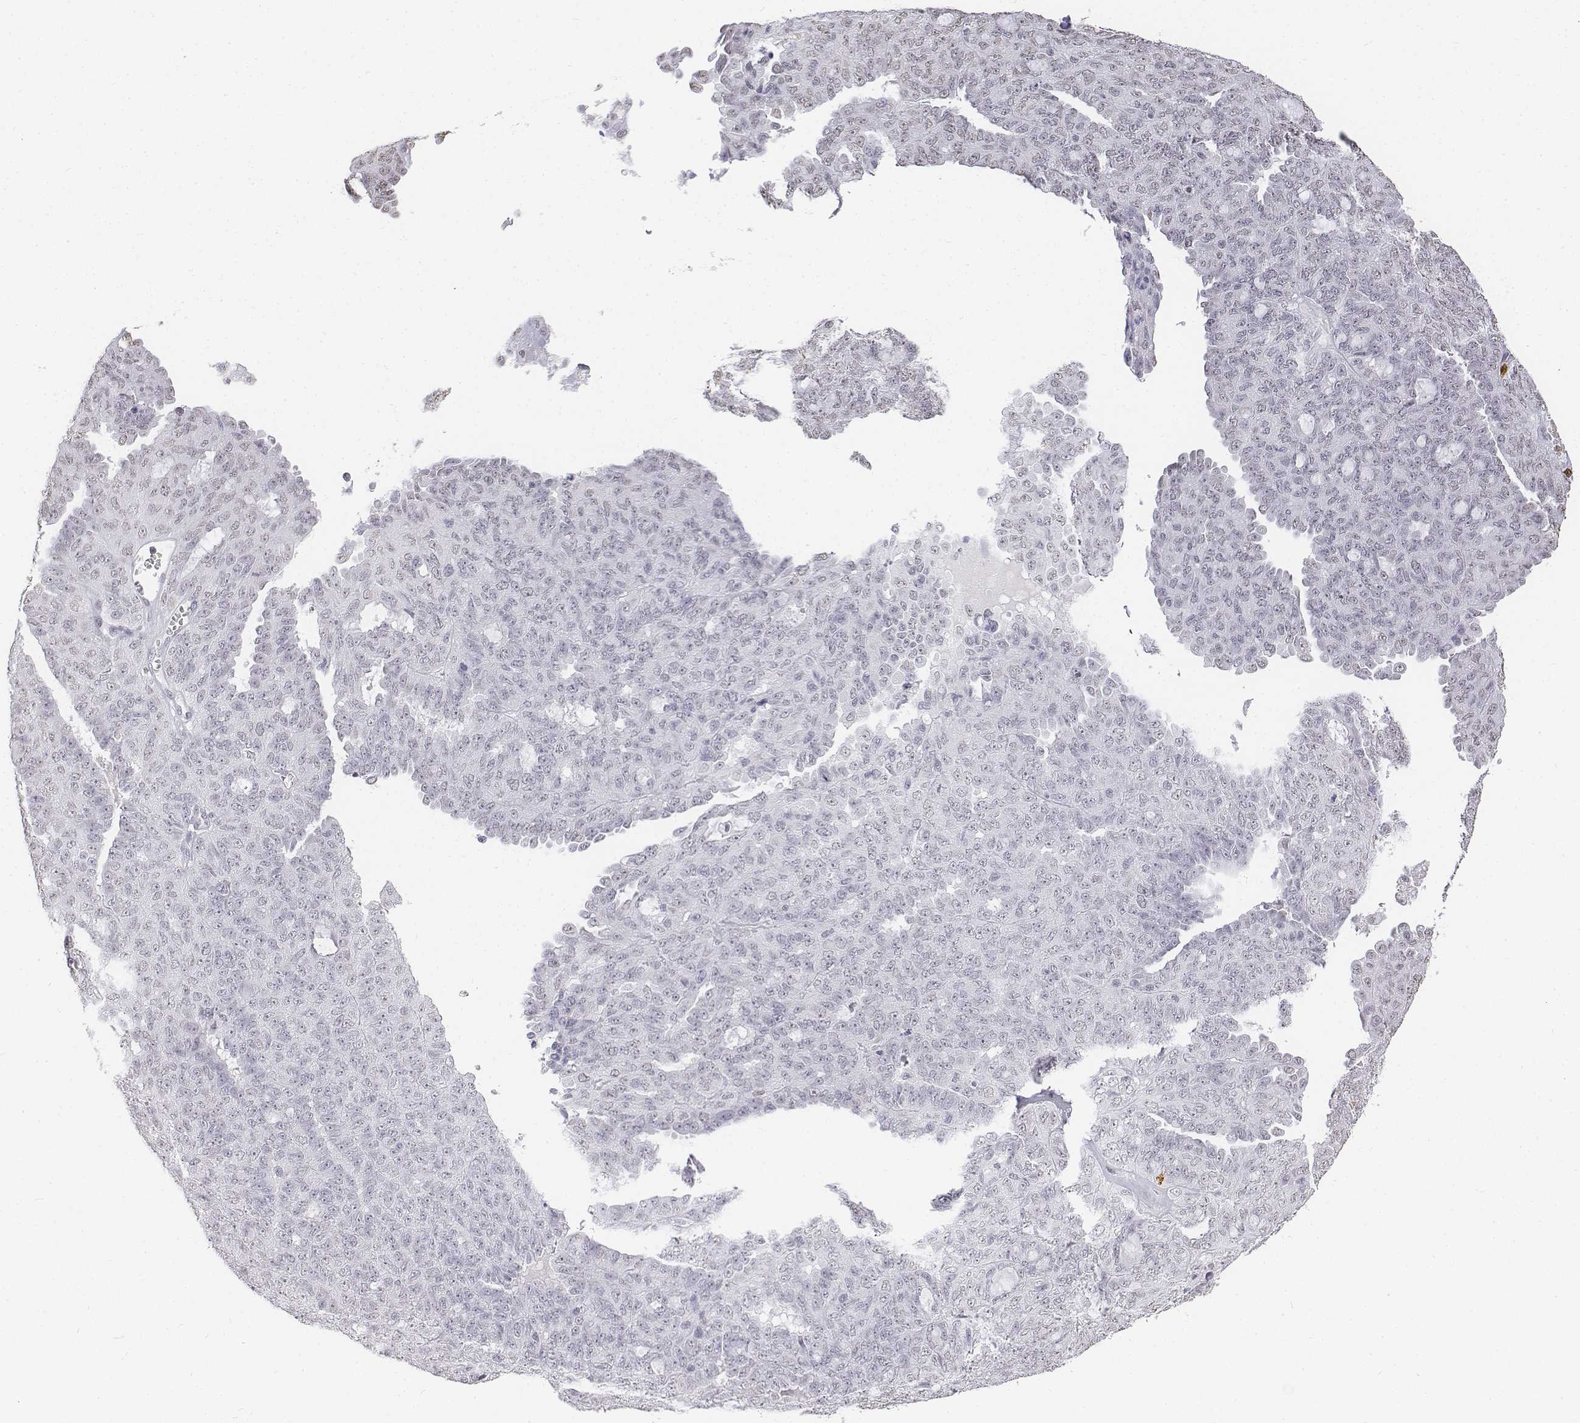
{"staining": {"intensity": "negative", "quantity": "none", "location": "none"}, "tissue": "ovarian cancer", "cell_type": "Tumor cells", "image_type": "cancer", "snomed": [{"axis": "morphology", "description": "Cystadenocarcinoma, serous, NOS"}, {"axis": "topography", "description": "Ovary"}], "caption": "An immunohistochemistry histopathology image of ovarian serous cystadenocarcinoma is shown. There is no staining in tumor cells of ovarian serous cystadenocarcinoma.", "gene": "CD3E", "patient": {"sex": "female", "age": 71}}